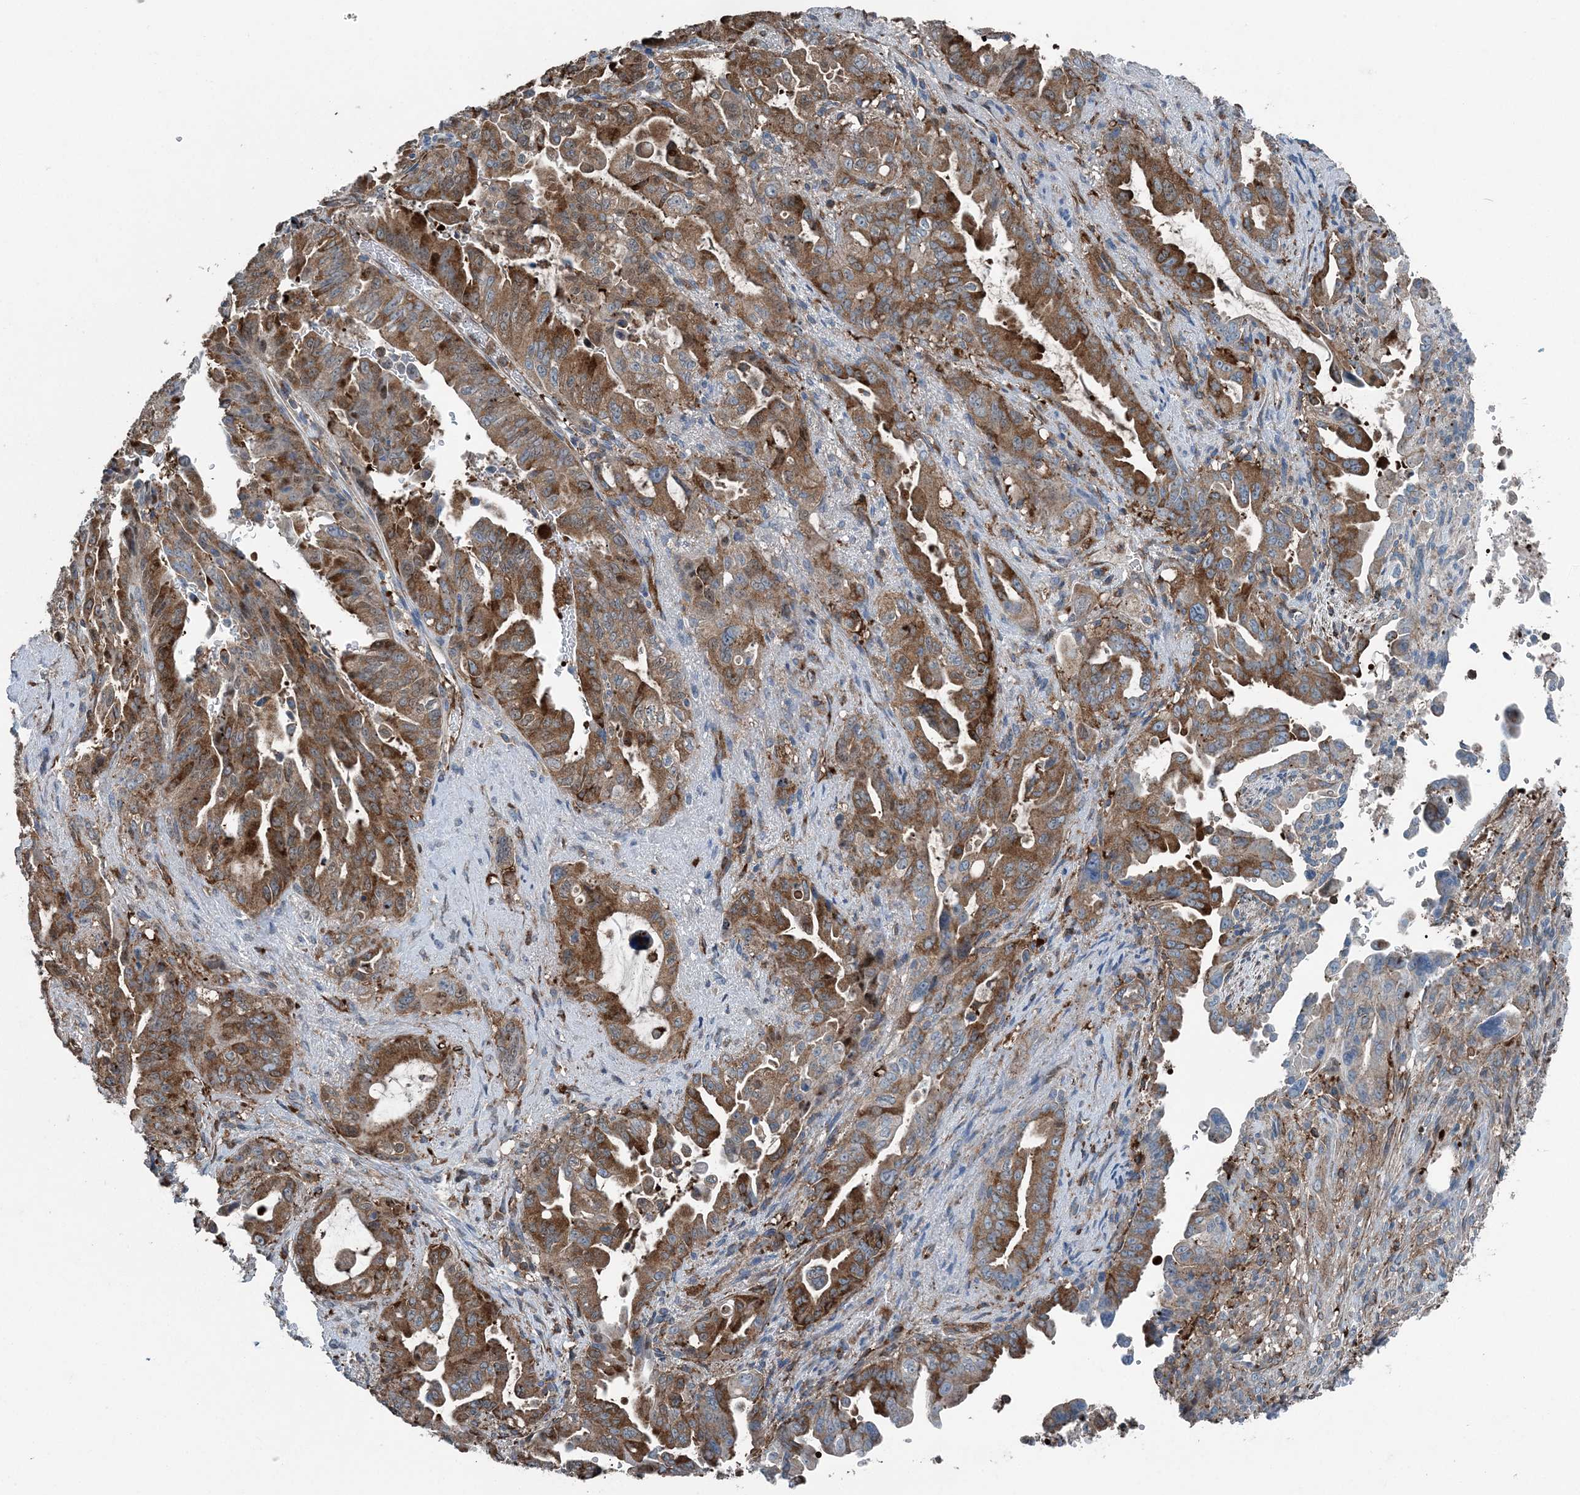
{"staining": {"intensity": "strong", "quantity": ">75%", "location": "cytoplasmic/membranous"}, "tissue": "pancreatic cancer", "cell_type": "Tumor cells", "image_type": "cancer", "snomed": [{"axis": "morphology", "description": "Adenocarcinoma, NOS"}, {"axis": "topography", "description": "Pancreas"}], "caption": "This histopathology image shows immunohistochemistry (IHC) staining of pancreatic adenocarcinoma, with high strong cytoplasmic/membranous staining in approximately >75% of tumor cells.", "gene": "CFL1", "patient": {"sex": "male", "age": 70}}